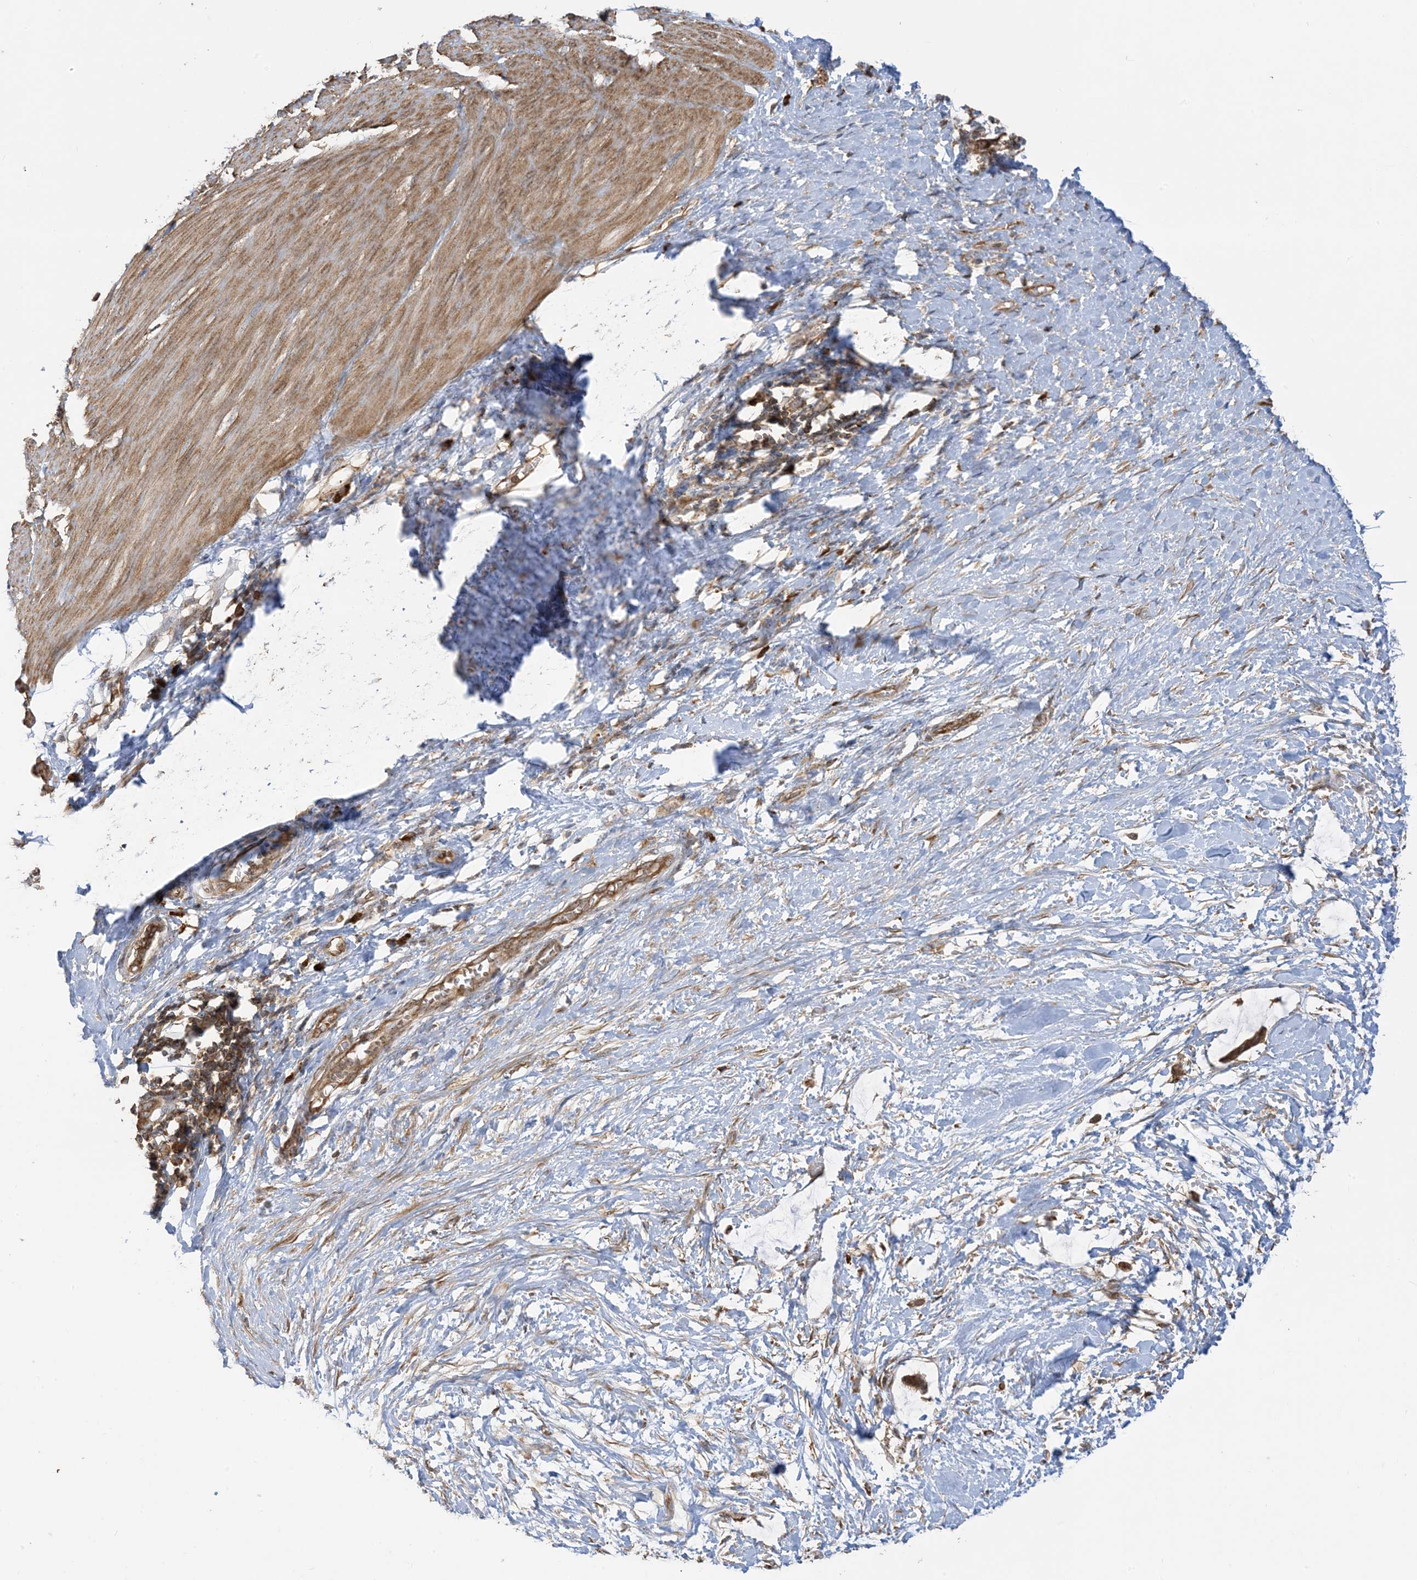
{"staining": {"intensity": "moderate", "quantity": ">75%", "location": "cytoplasmic/membranous"}, "tissue": "smooth muscle", "cell_type": "Smooth muscle cells", "image_type": "normal", "snomed": [{"axis": "morphology", "description": "Normal tissue, NOS"}, {"axis": "morphology", "description": "Adenocarcinoma, NOS"}, {"axis": "topography", "description": "Colon"}, {"axis": "topography", "description": "Peripheral nerve tissue"}], "caption": "Moderate cytoplasmic/membranous protein expression is appreciated in approximately >75% of smooth muscle cells in smooth muscle. The staining is performed using DAB brown chromogen to label protein expression. The nuclei are counter-stained blue using hematoxylin.", "gene": "SRP72", "patient": {"sex": "male", "age": 14}}